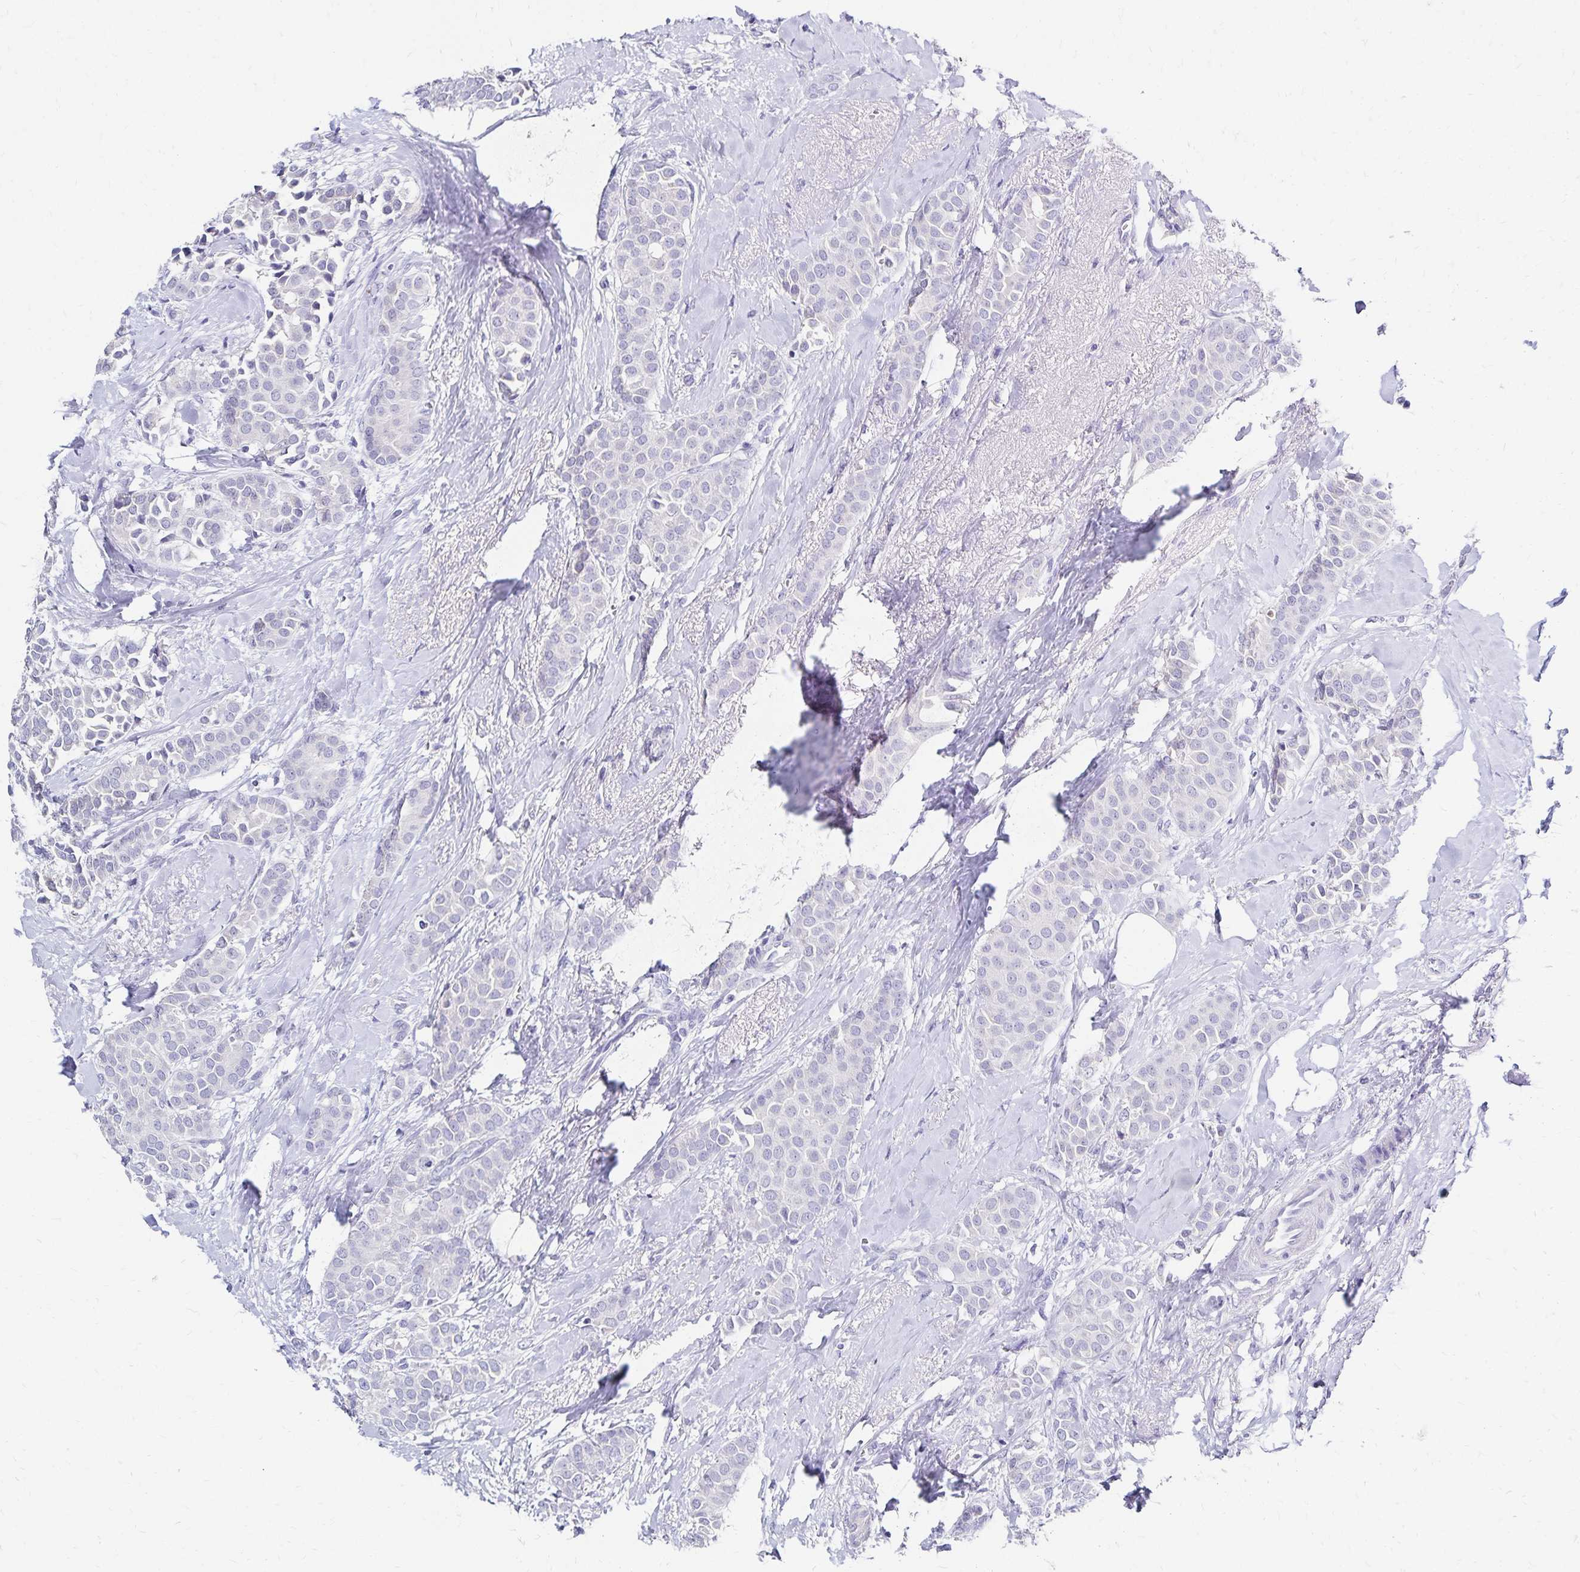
{"staining": {"intensity": "negative", "quantity": "none", "location": "none"}, "tissue": "breast cancer", "cell_type": "Tumor cells", "image_type": "cancer", "snomed": [{"axis": "morphology", "description": "Duct carcinoma"}, {"axis": "topography", "description": "Breast"}], "caption": "Human breast intraductal carcinoma stained for a protein using immunohistochemistry exhibits no staining in tumor cells.", "gene": "PAX5", "patient": {"sex": "female", "age": 79}}